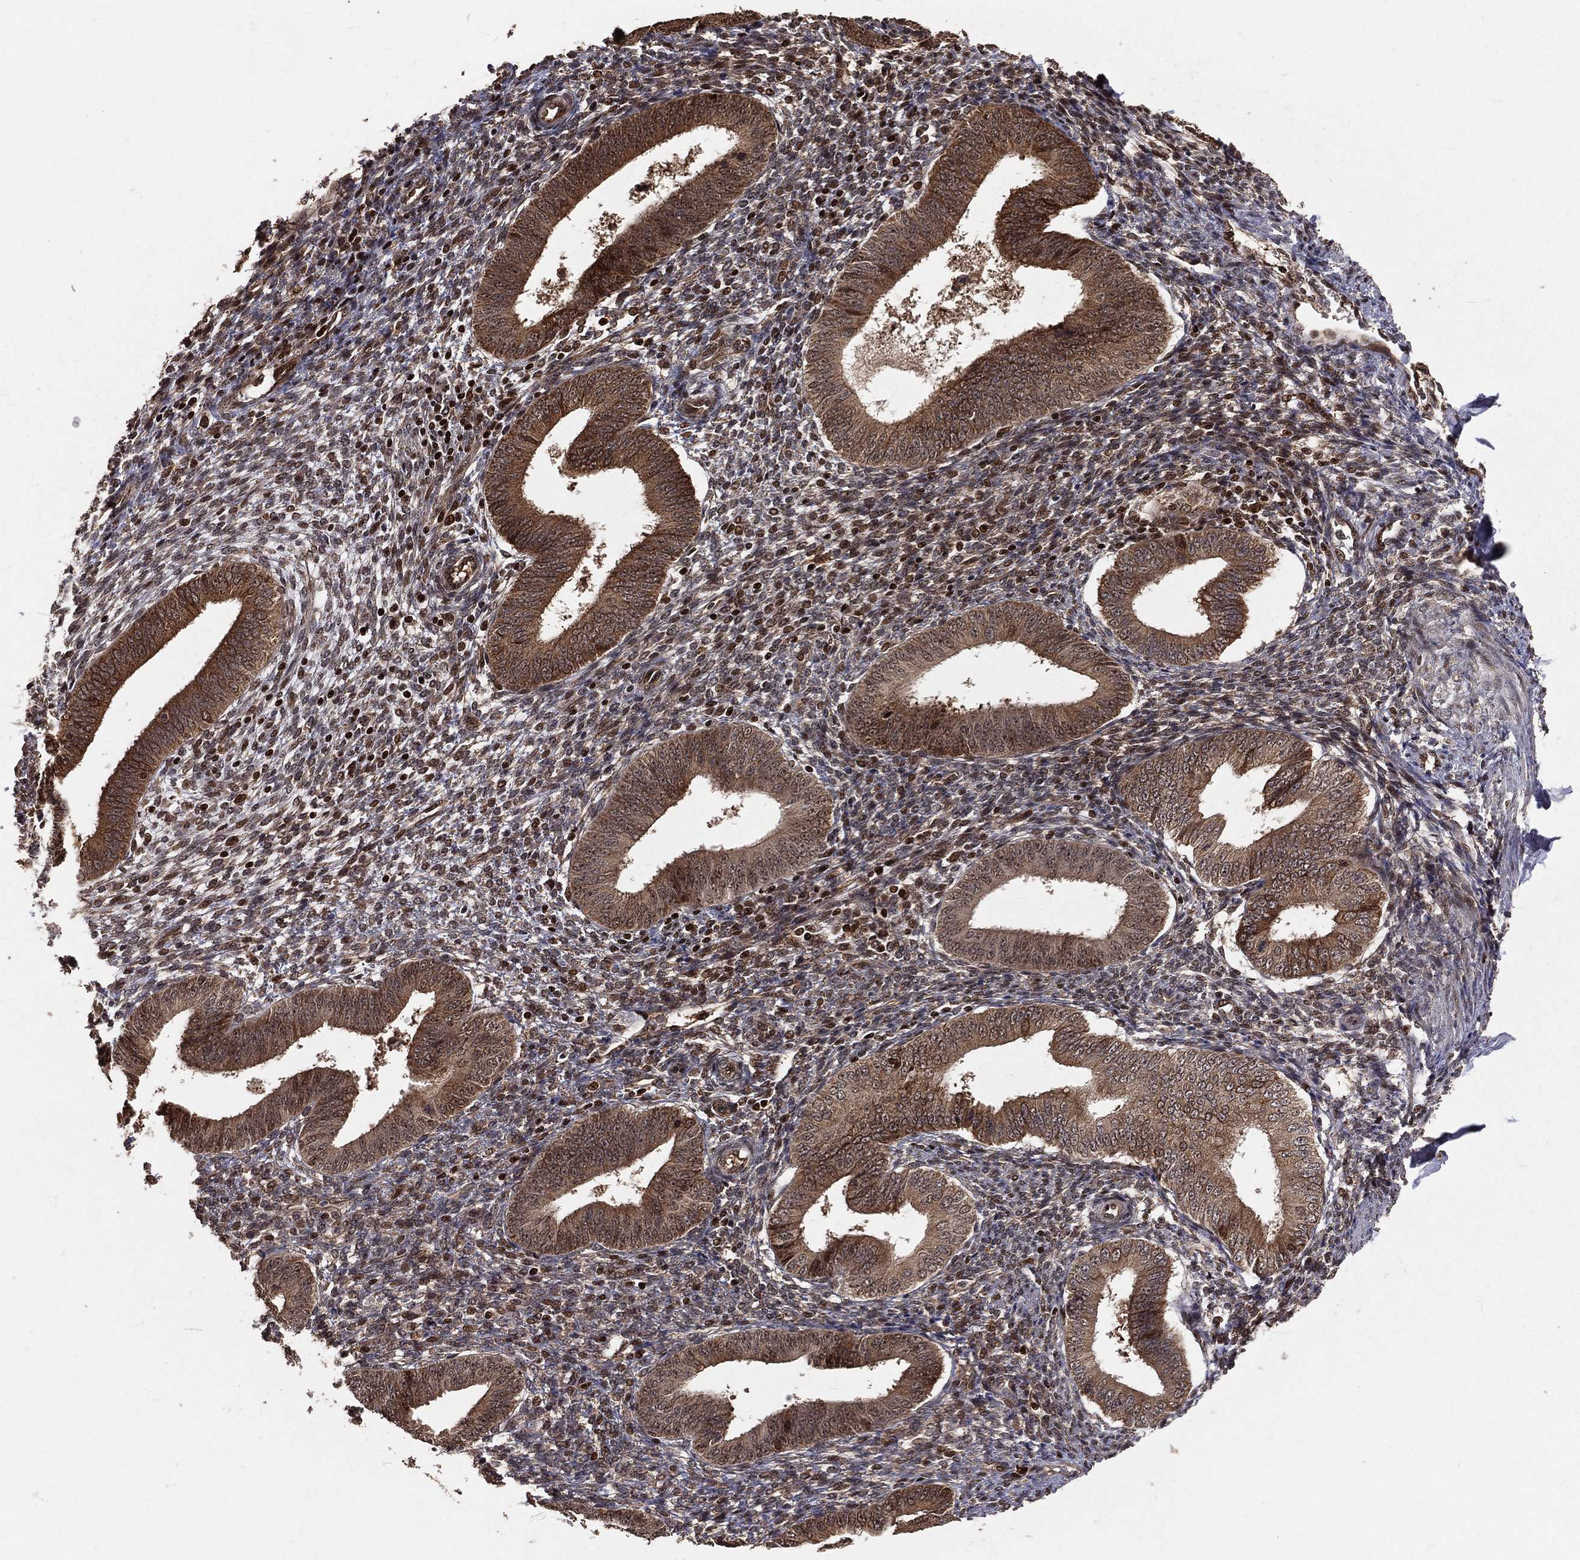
{"staining": {"intensity": "strong", "quantity": "<25%", "location": "cytoplasmic/membranous,nuclear"}, "tissue": "endometrium", "cell_type": "Cells in endometrial stroma", "image_type": "normal", "snomed": [{"axis": "morphology", "description": "Normal tissue, NOS"}, {"axis": "topography", "description": "Endometrium"}], "caption": "Protein analysis of normal endometrium shows strong cytoplasmic/membranous,nuclear expression in approximately <25% of cells in endometrial stroma.", "gene": "MAPK1", "patient": {"sex": "female", "age": 39}}